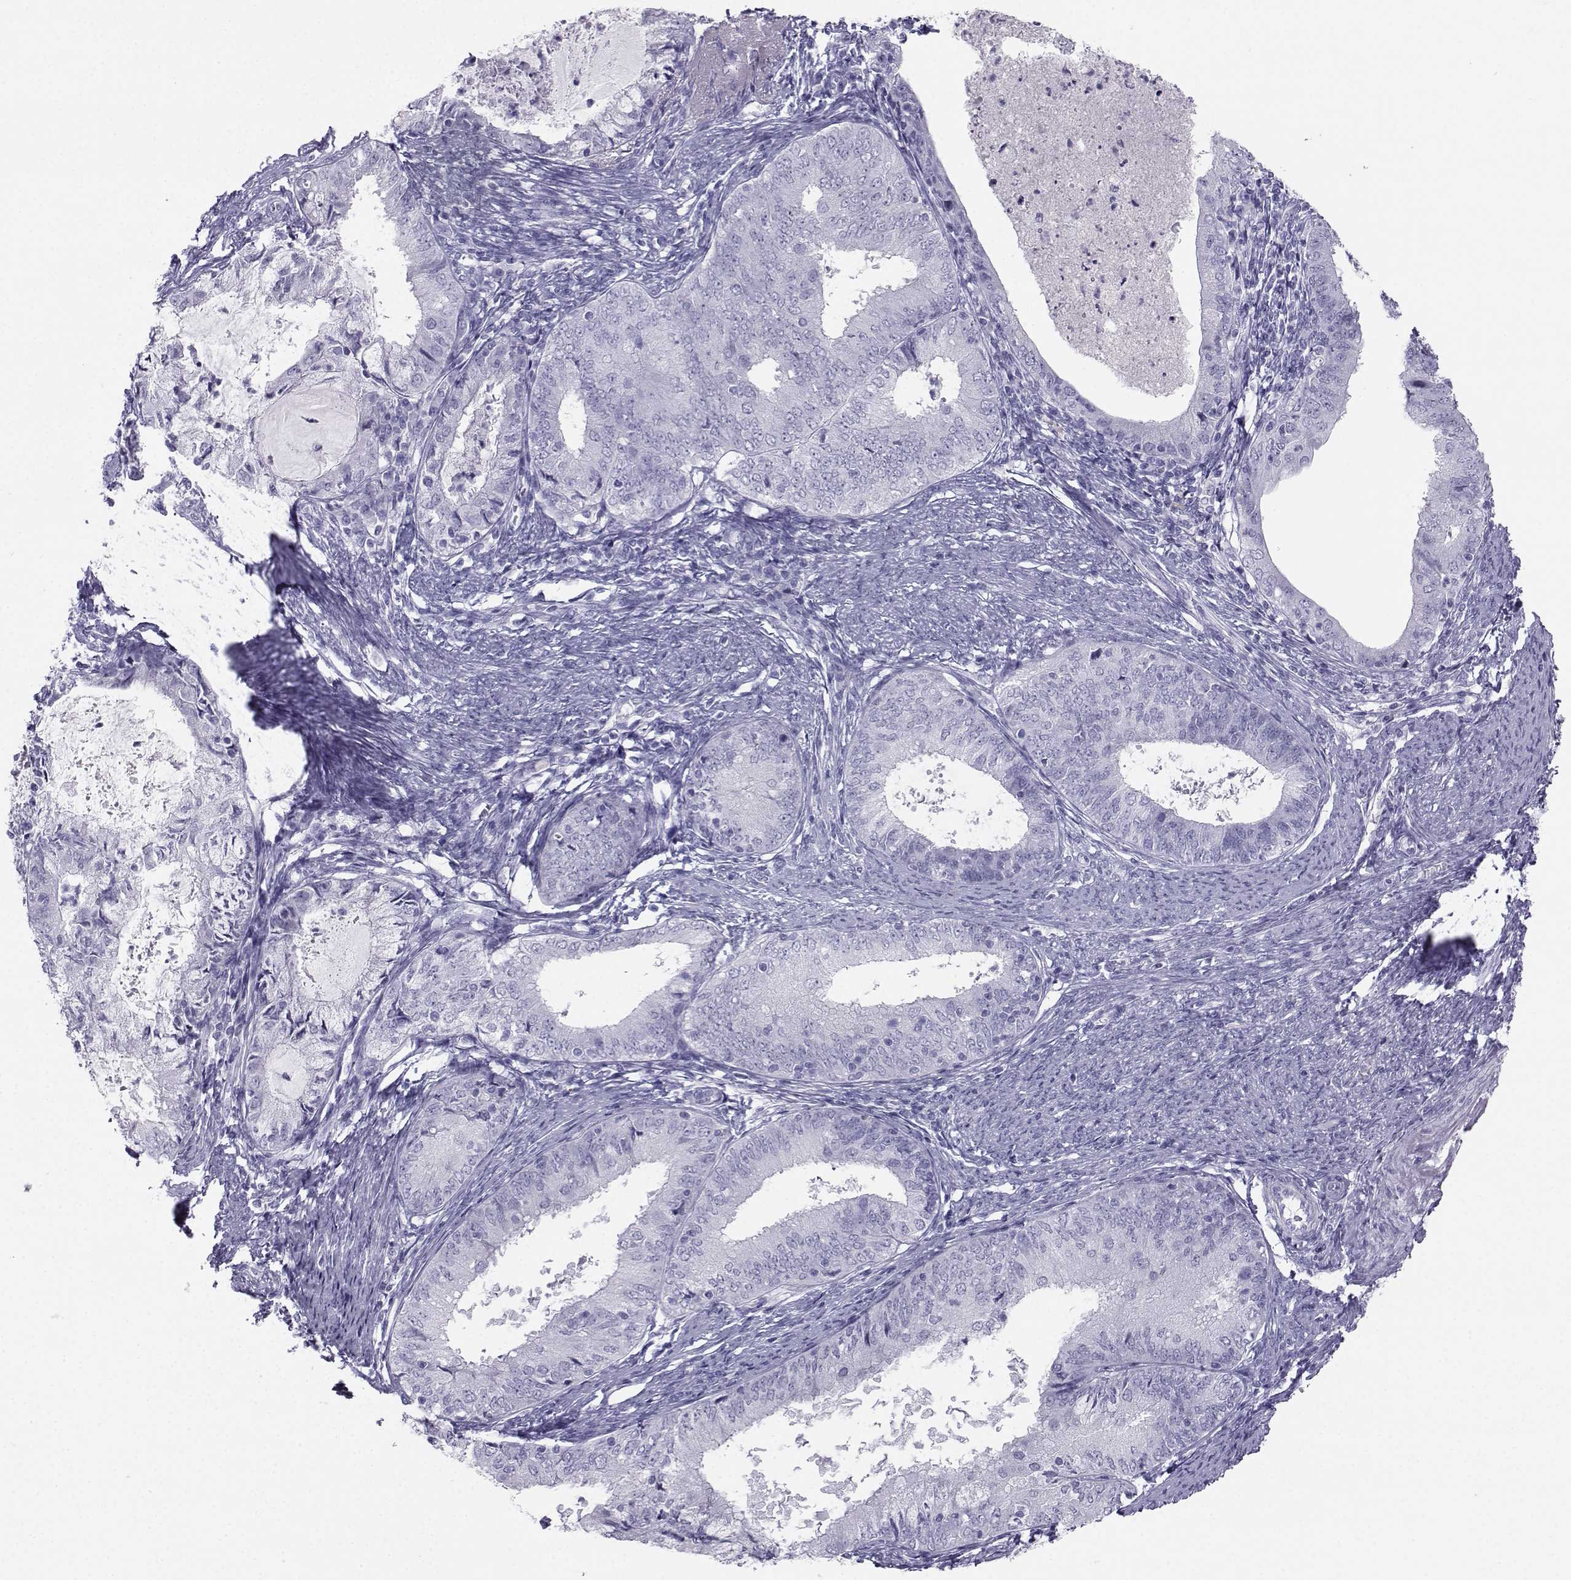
{"staining": {"intensity": "negative", "quantity": "none", "location": "none"}, "tissue": "endometrial cancer", "cell_type": "Tumor cells", "image_type": "cancer", "snomed": [{"axis": "morphology", "description": "Adenocarcinoma, NOS"}, {"axis": "topography", "description": "Endometrium"}], "caption": "The micrograph demonstrates no significant positivity in tumor cells of endometrial cancer.", "gene": "SST", "patient": {"sex": "female", "age": 57}}